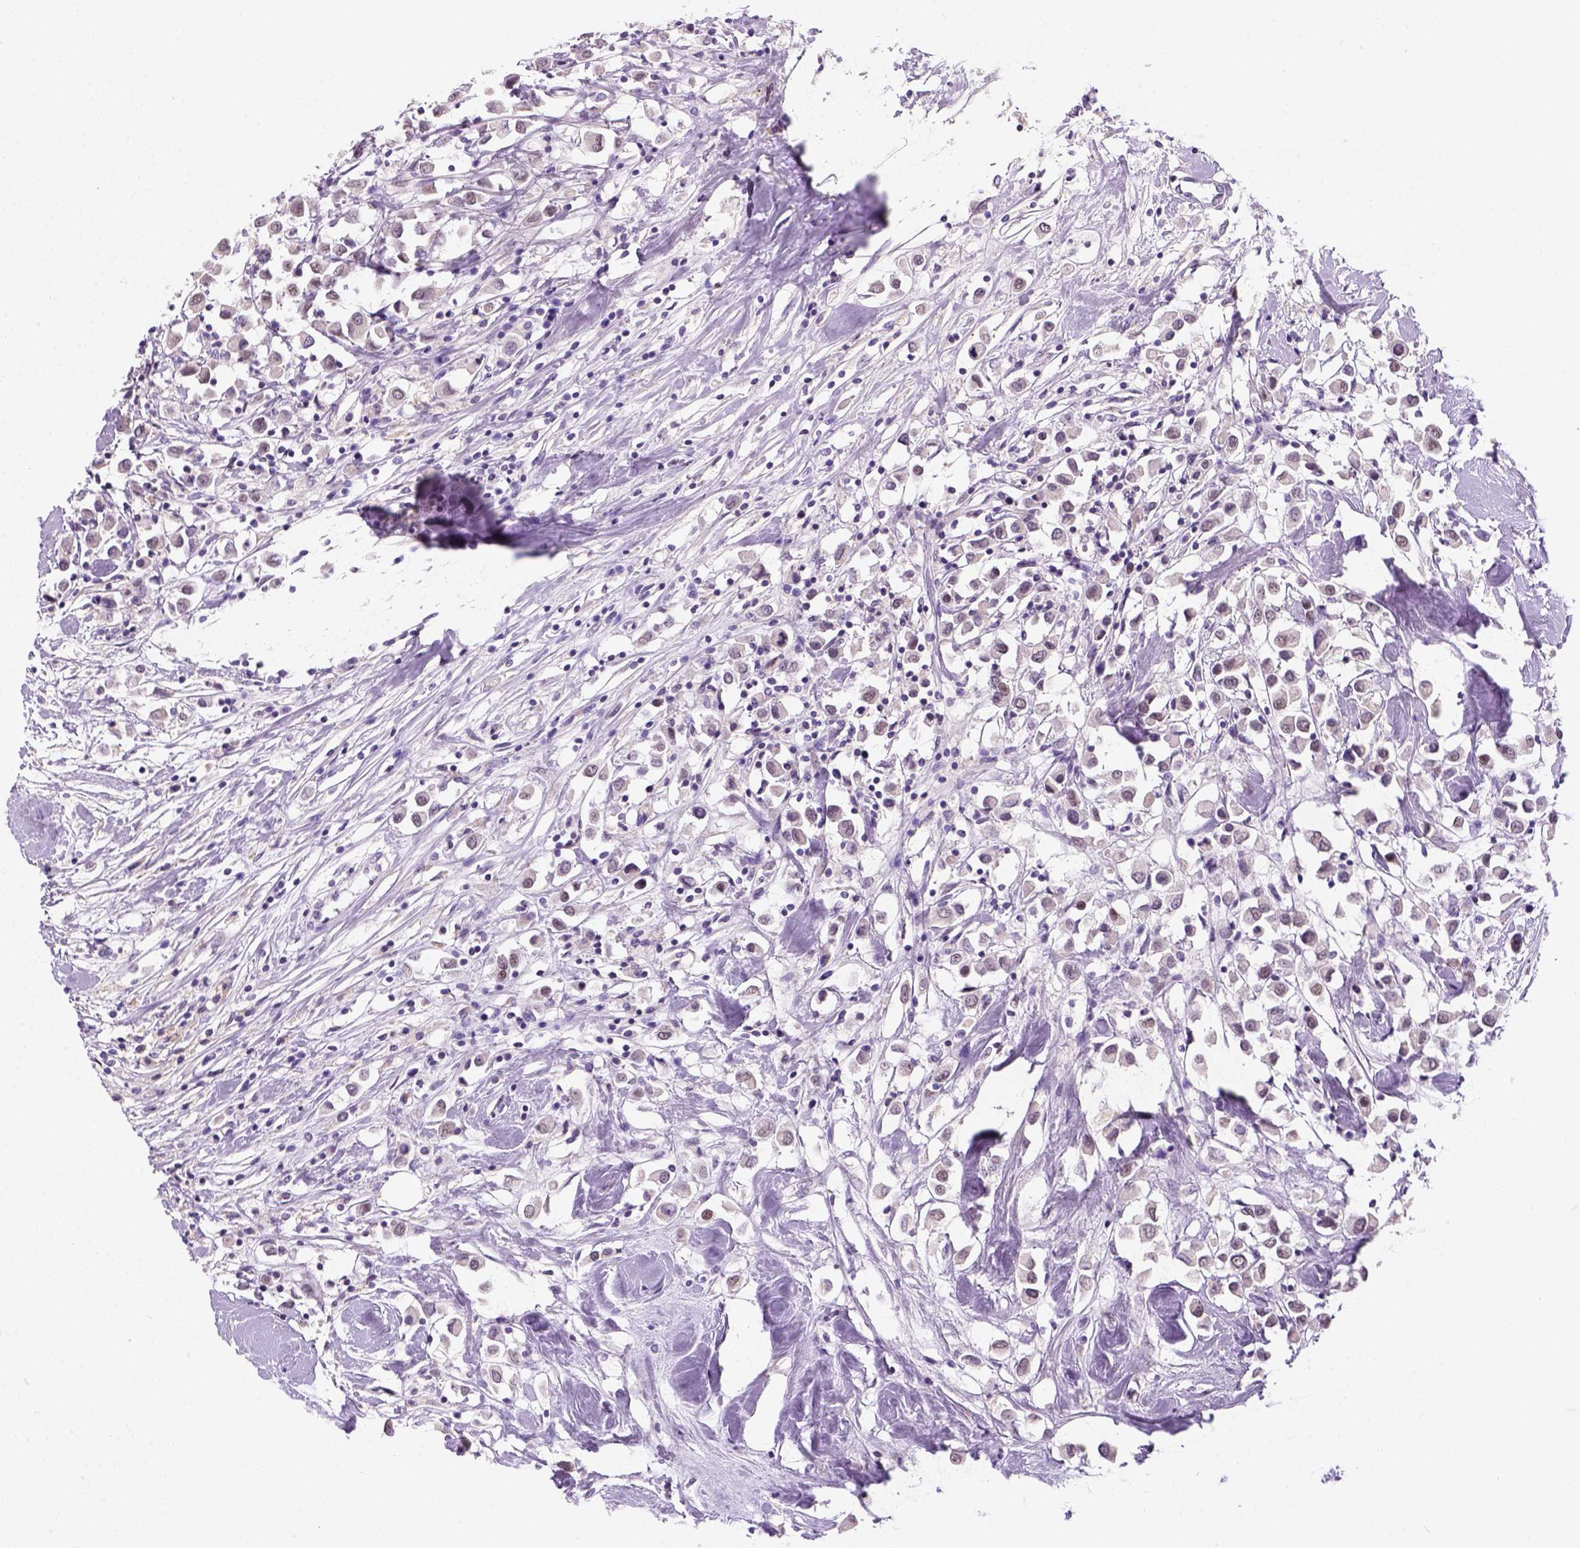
{"staining": {"intensity": "weak", "quantity": ">75%", "location": "nuclear"}, "tissue": "breast cancer", "cell_type": "Tumor cells", "image_type": "cancer", "snomed": [{"axis": "morphology", "description": "Duct carcinoma"}, {"axis": "topography", "description": "Breast"}], "caption": "Breast intraductal carcinoma stained with DAB (3,3'-diaminobenzidine) IHC shows low levels of weak nuclear positivity in approximately >75% of tumor cells.", "gene": "ZMAT4", "patient": {"sex": "female", "age": 61}}